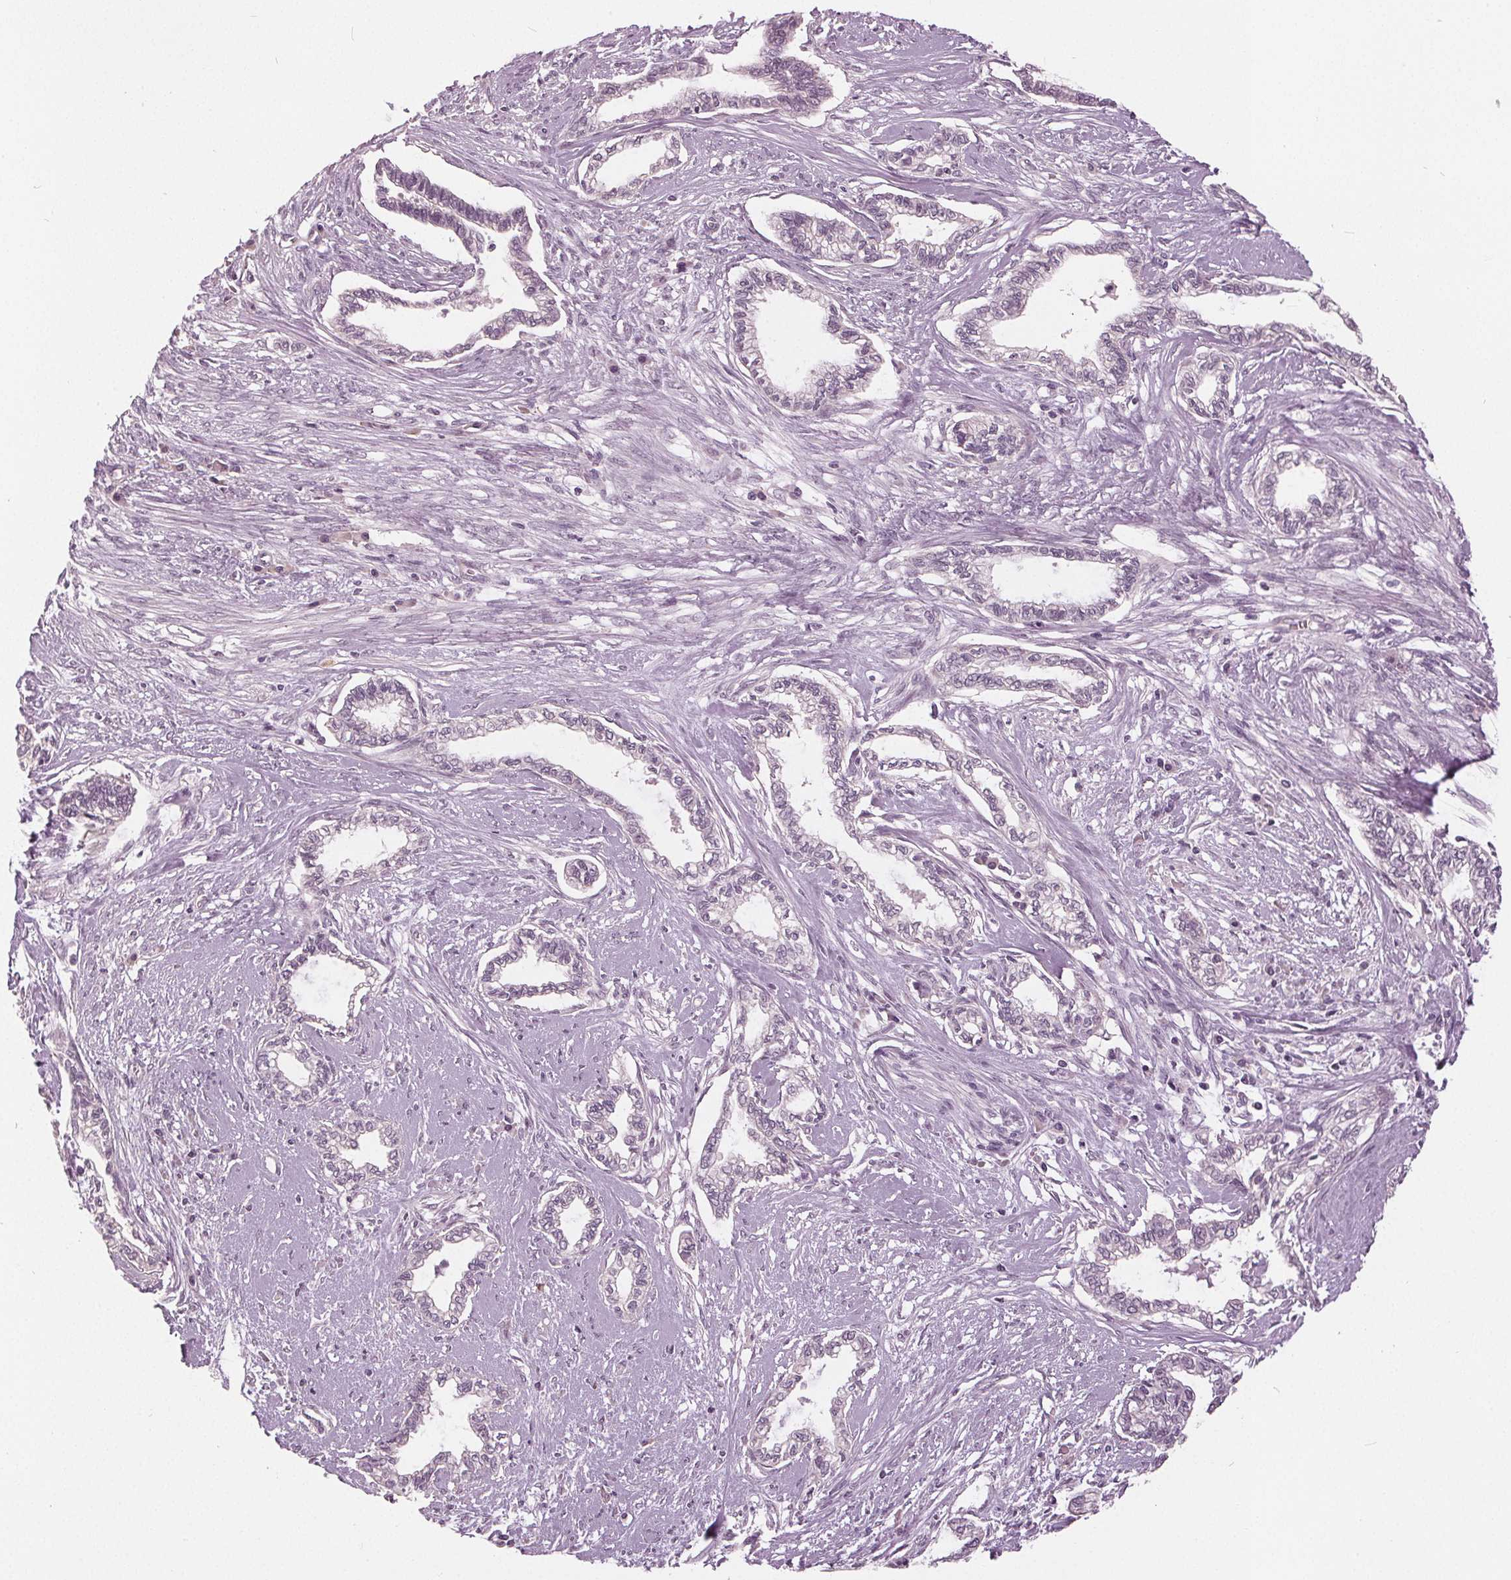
{"staining": {"intensity": "negative", "quantity": "none", "location": "none"}, "tissue": "cervical cancer", "cell_type": "Tumor cells", "image_type": "cancer", "snomed": [{"axis": "morphology", "description": "Adenocarcinoma, NOS"}, {"axis": "topography", "description": "Cervix"}], "caption": "Immunohistochemistry (IHC) of cervical cancer reveals no expression in tumor cells.", "gene": "KLK13", "patient": {"sex": "female", "age": 62}}